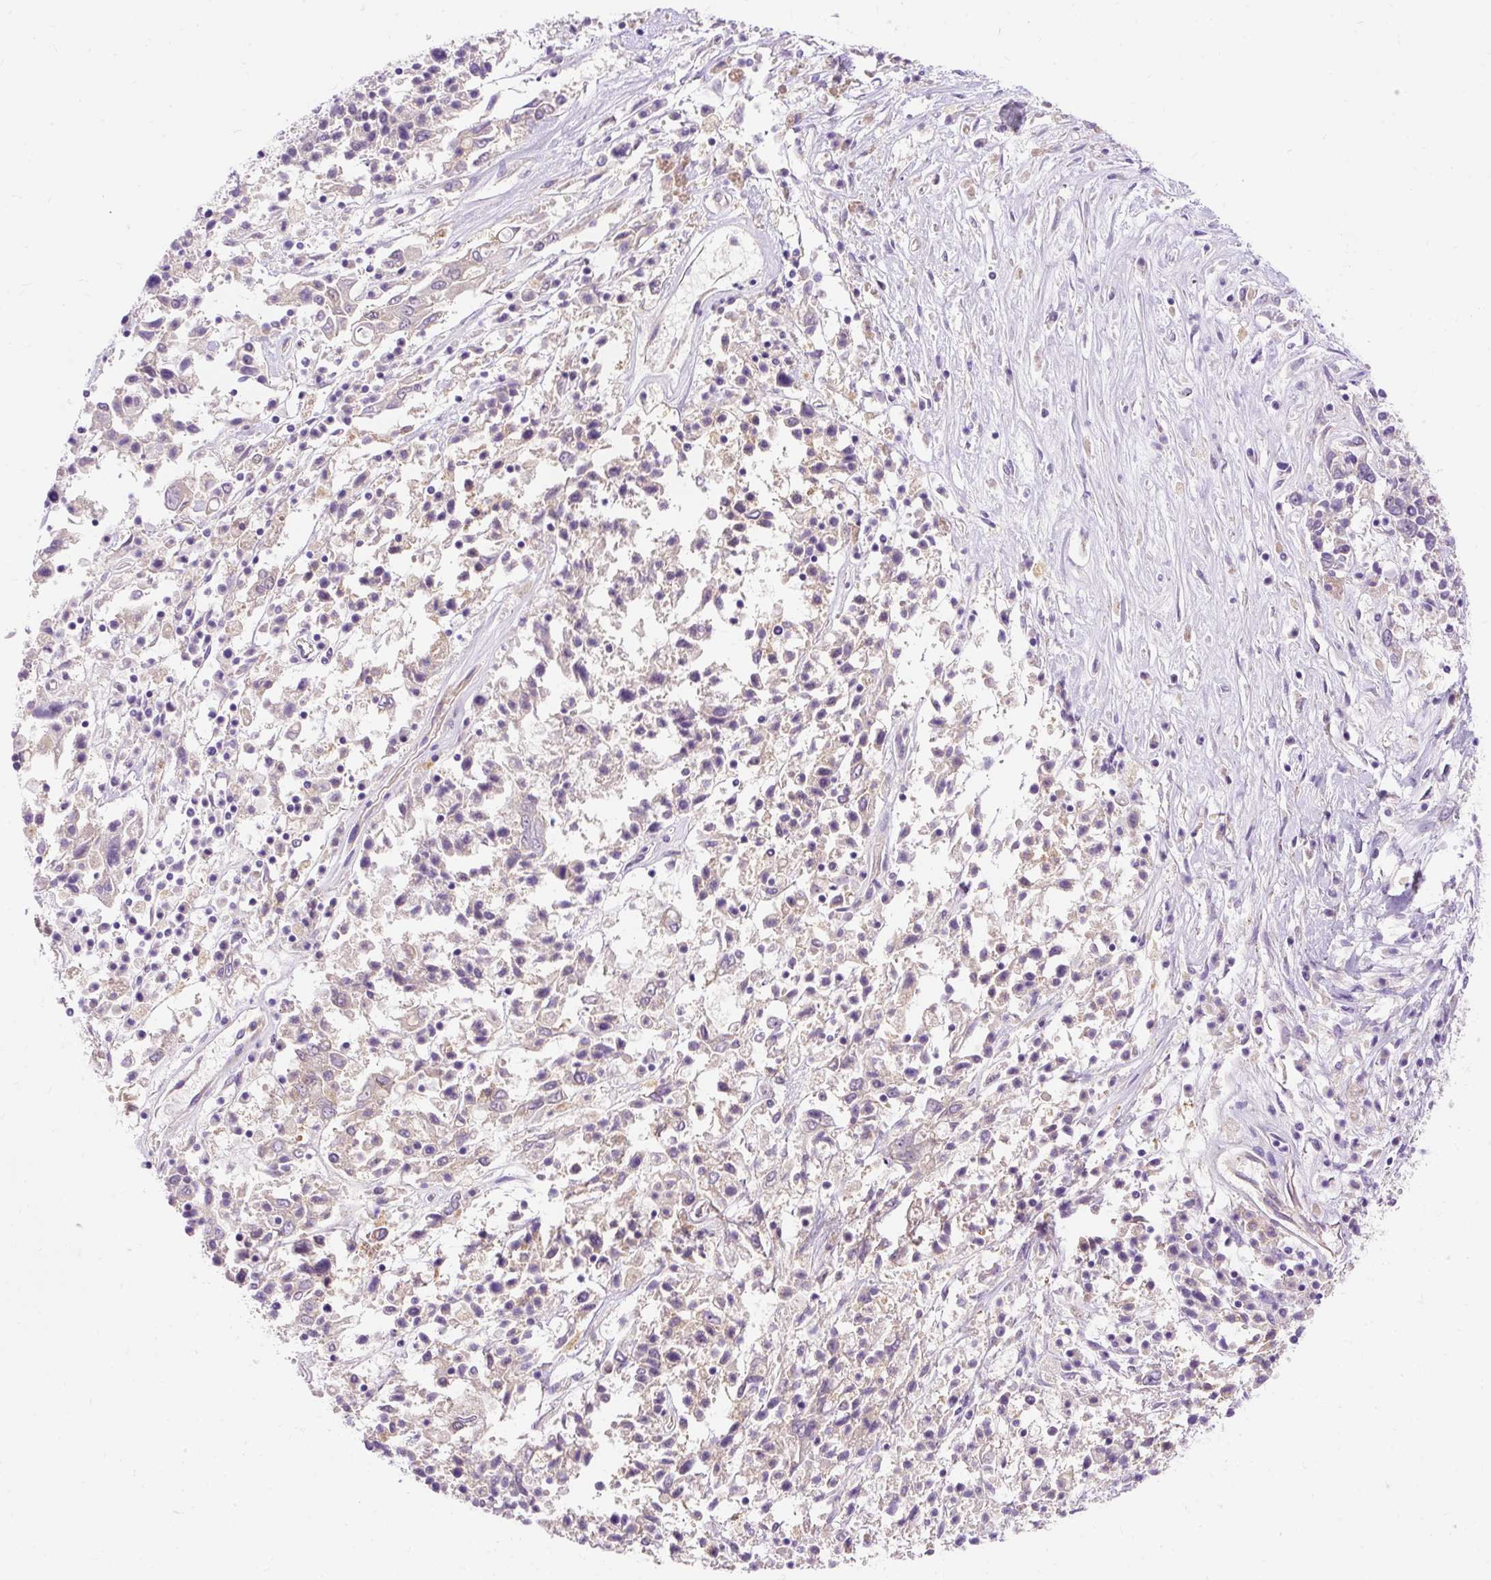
{"staining": {"intensity": "negative", "quantity": "none", "location": "none"}, "tissue": "ovarian cancer", "cell_type": "Tumor cells", "image_type": "cancer", "snomed": [{"axis": "morphology", "description": "Carcinoma, endometroid"}, {"axis": "topography", "description": "Ovary"}], "caption": "This is an IHC image of human ovarian cancer (endometroid carcinoma). There is no positivity in tumor cells.", "gene": "OR4K15", "patient": {"sex": "female", "age": 62}}